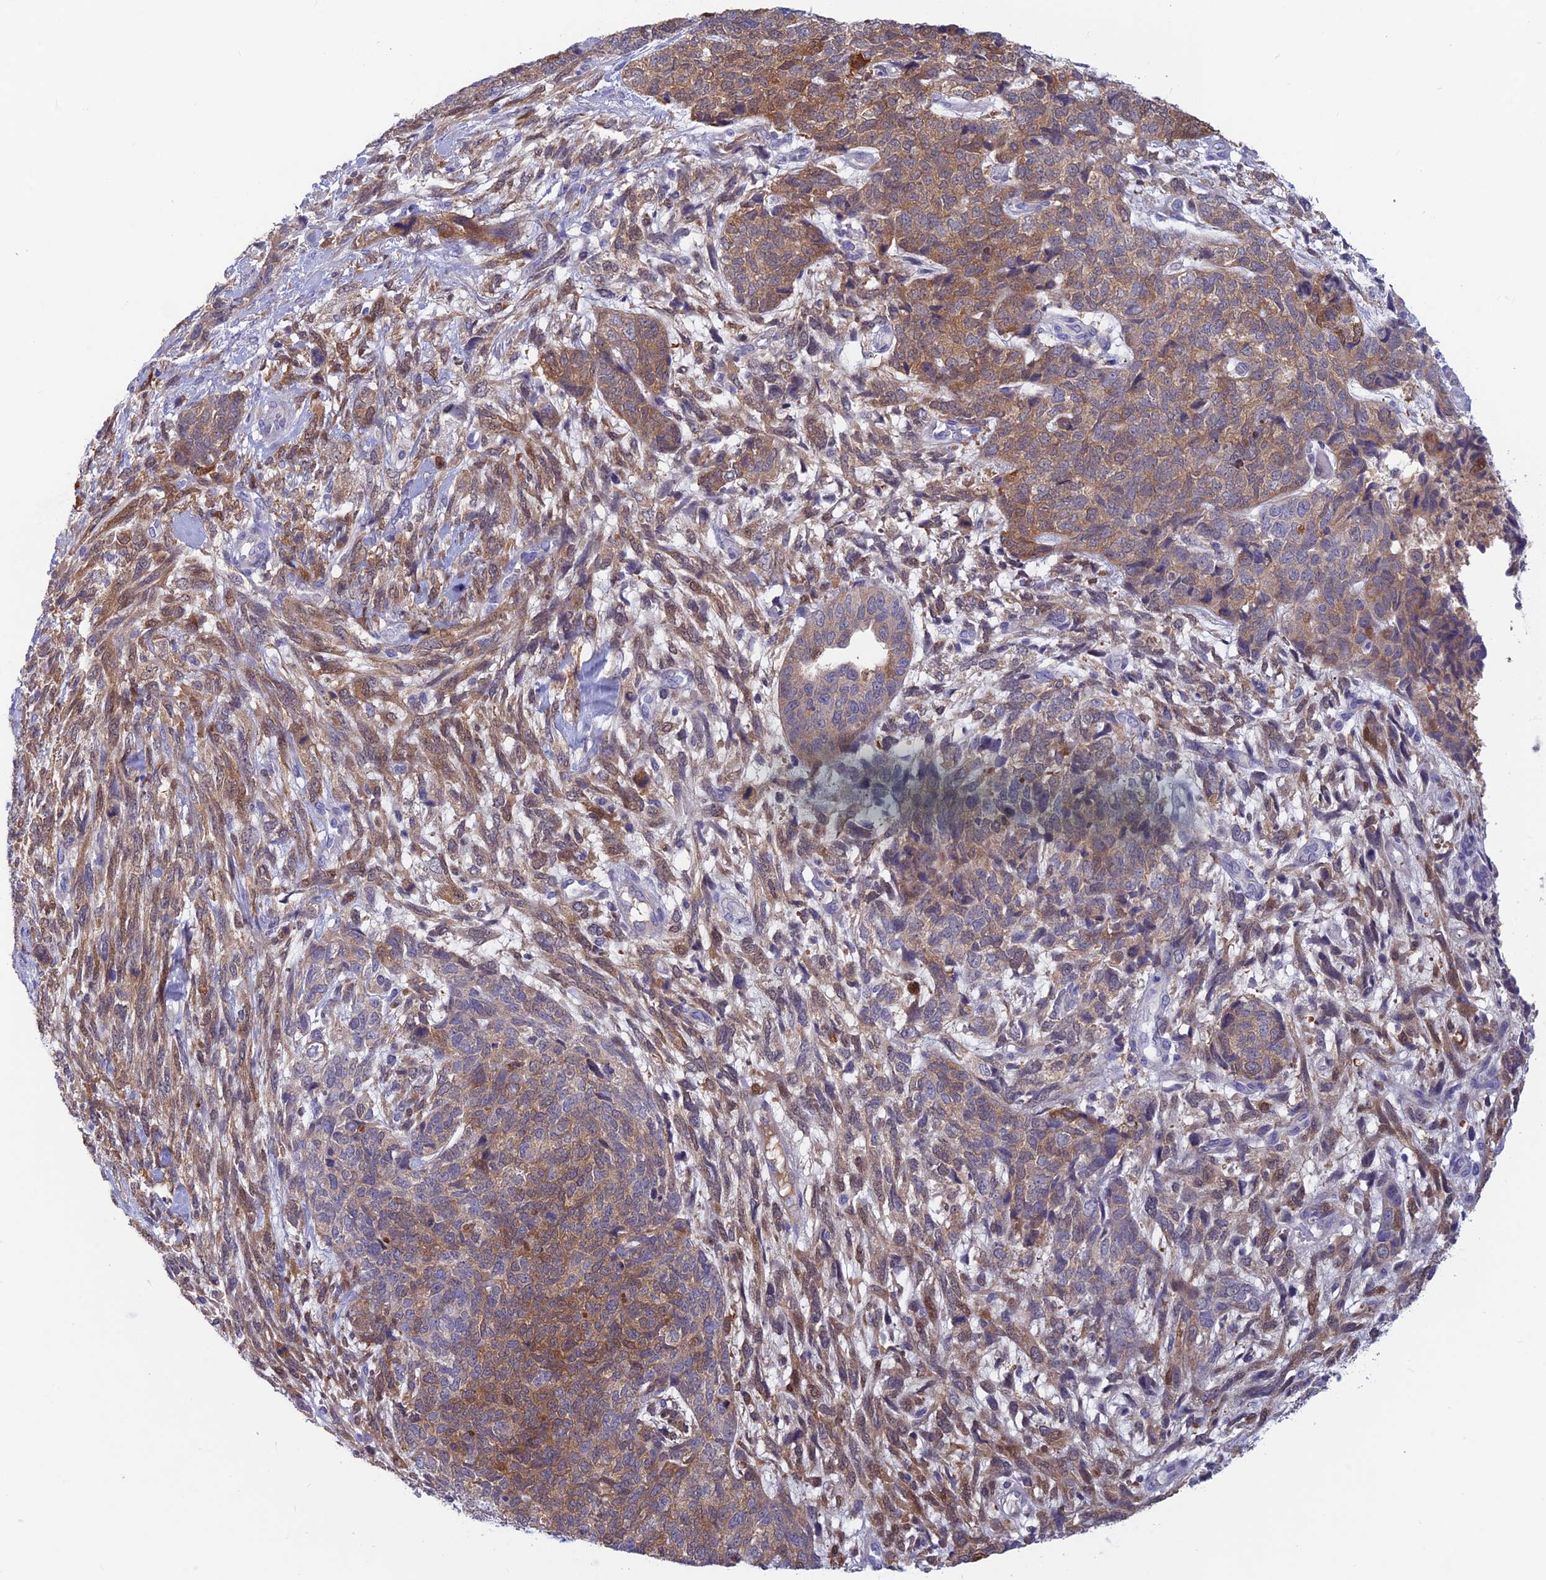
{"staining": {"intensity": "moderate", "quantity": ">75%", "location": "cytoplasmic/membranous"}, "tissue": "cervical cancer", "cell_type": "Tumor cells", "image_type": "cancer", "snomed": [{"axis": "morphology", "description": "Squamous cell carcinoma, NOS"}, {"axis": "topography", "description": "Cervix"}], "caption": "High-power microscopy captured an immunohistochemistry histopathology image of cervical squamous cell carcinoma, revealing moderate cytoplasmic/membranous expression in approximately >75% of tumor cells.", "gene": "XPO7", "patient": {"sex": "female", "age": 63}}